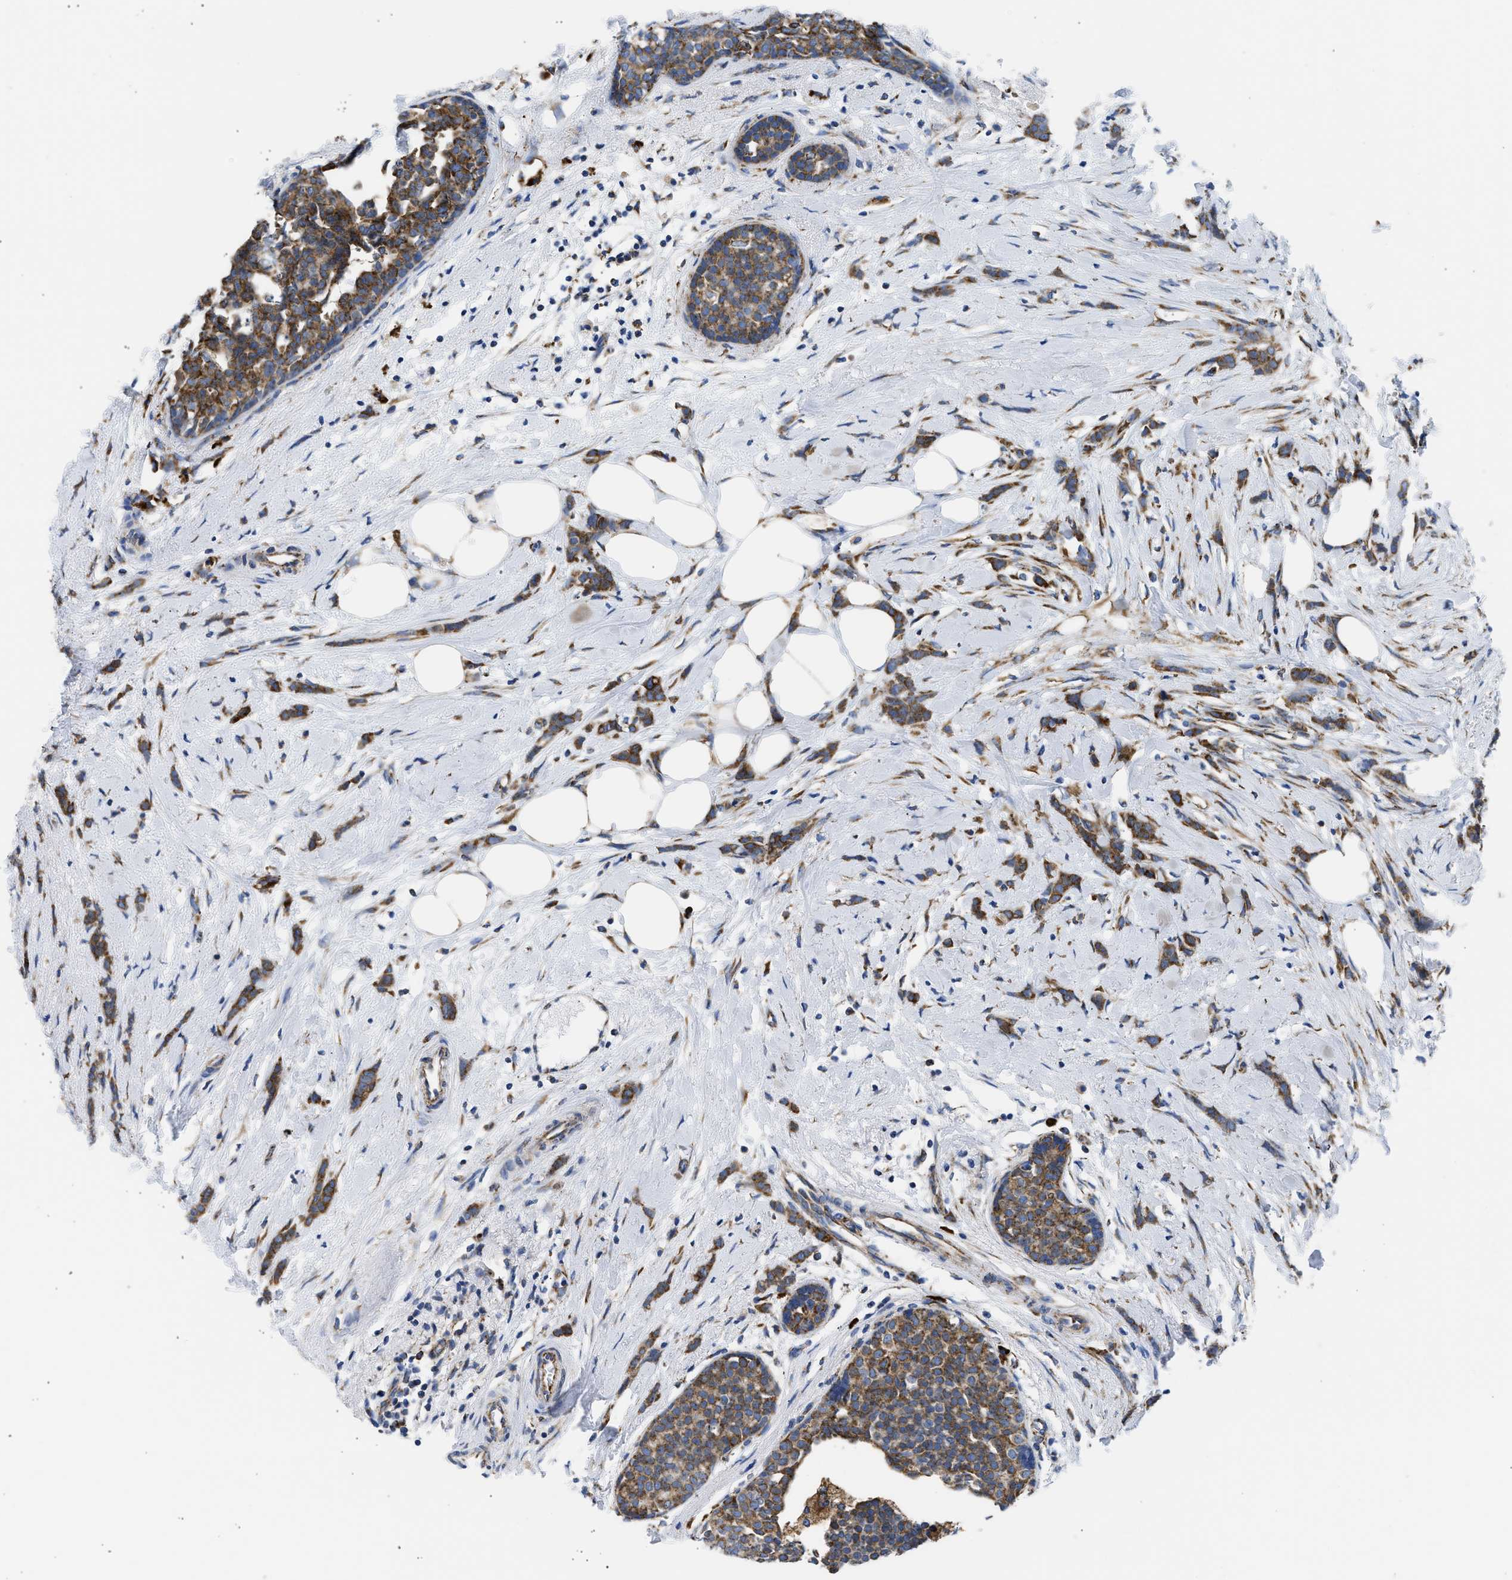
{"staining": {"intensity": "strong", "quantity": ">75%", "location": "cytoplasmic/membranous"}, "tissue": "breast cancer", "cell_type": "Tumor cells", "image_type": "cancer", "snomed": [{"axis": "morphology", "description": "Lobular carcinoma, in situ"}, {"axis": "morphology", "description": "Lobular carcinoma"}, {"axis": "topography", "description": "Breast"}], "caption": "Immunohistochemical staining of human breast cancer displays high levels of strong cytoplasmic/membranous protein positivity in about >75% of tumor cells.", "gene": "CYCS", "patient": {"sex": "female", "age": 41}}